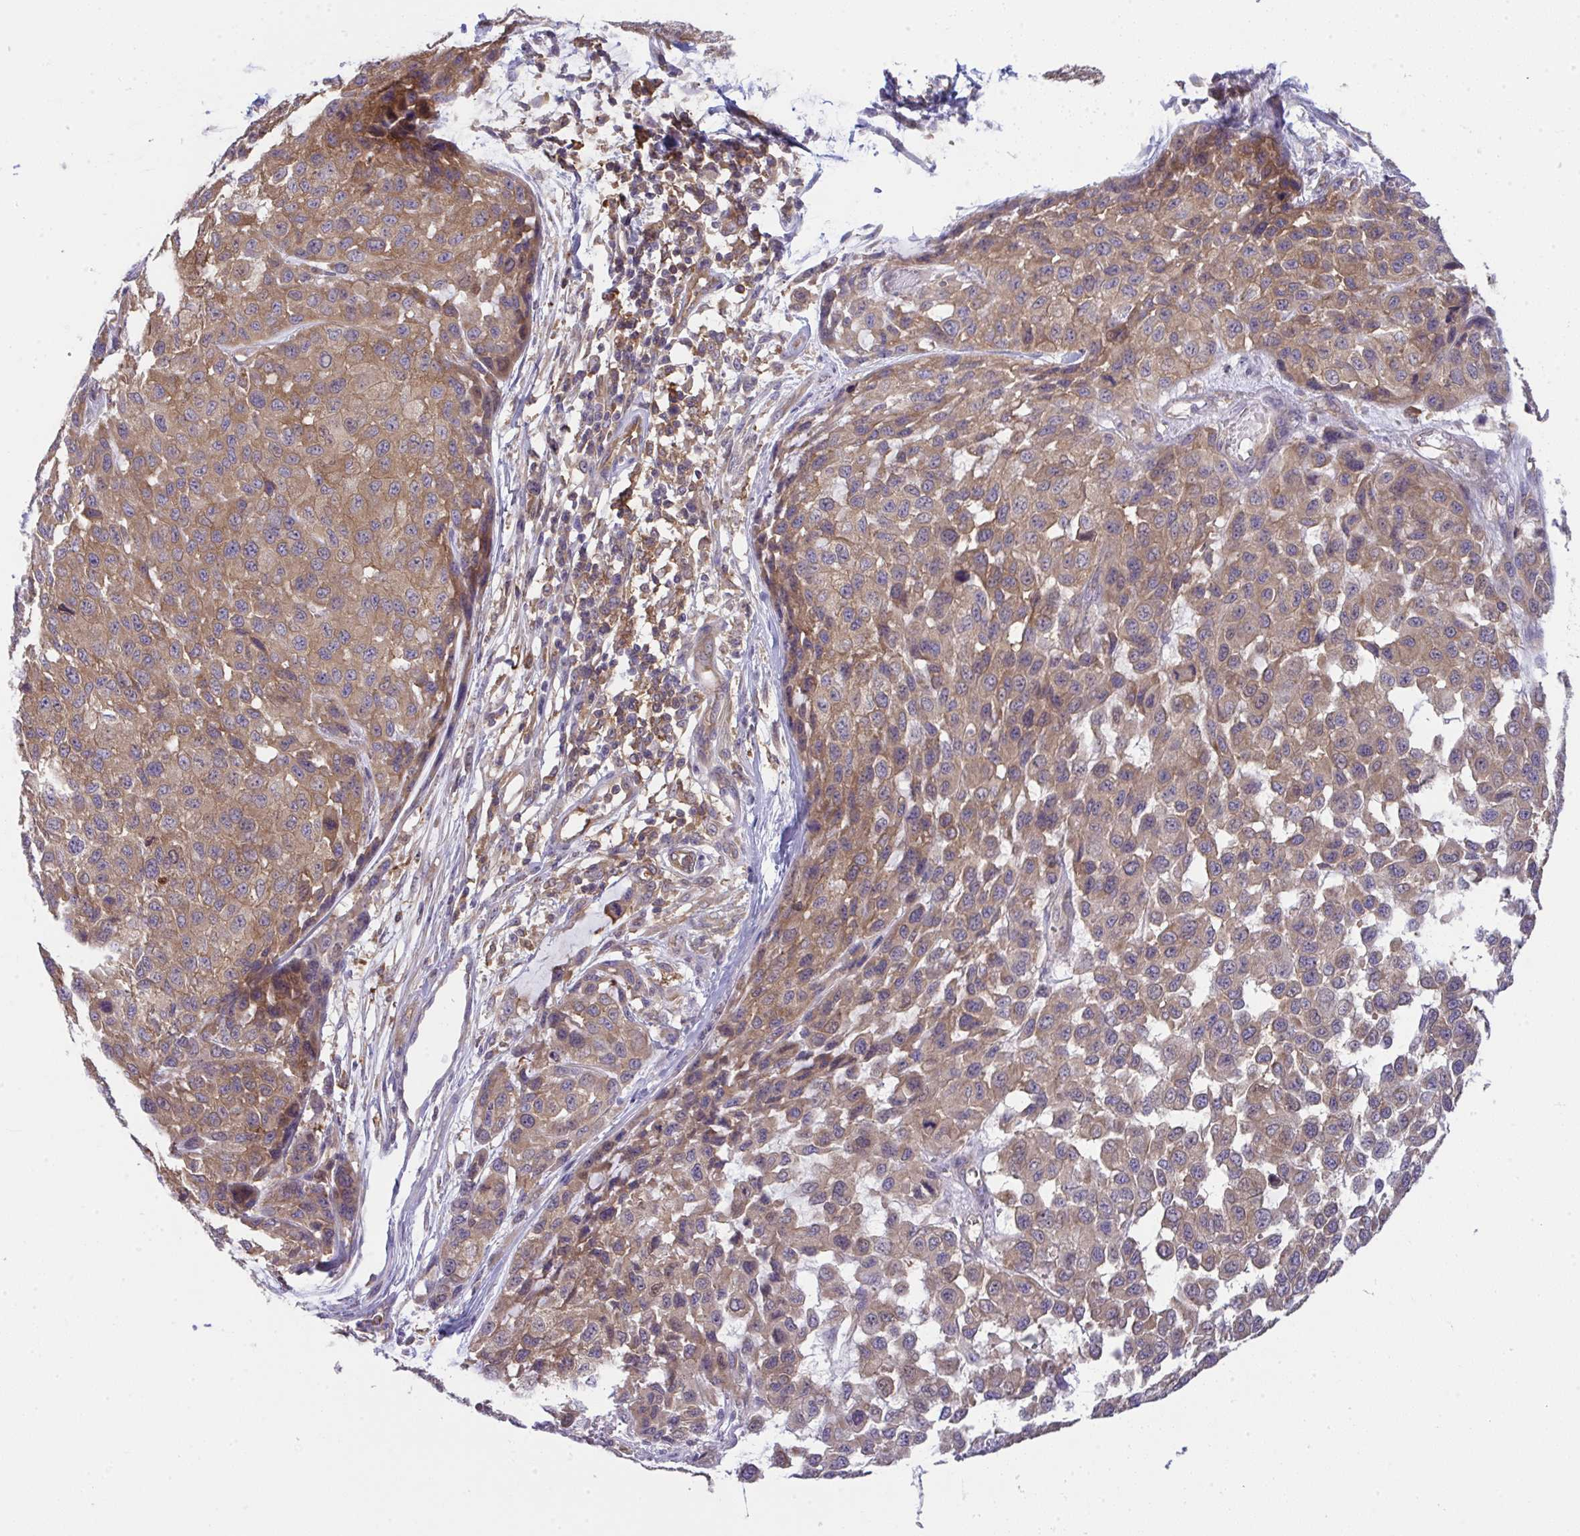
{"staining": {"intensity": "moderate", "quantity": "25%-75%", "location": "cytoplasmic/membranous"}, "tissue": "melanoma", "cell_type": "Tumor cells", "image_type": "cancer", "snomed": [{"axis": "morphology", "description": "Malignant melanoma, NOS"}, {"axis": "topography", "description": "Skin"}], "caption": "A brown stain labels moderate cytoplasmic/membranous staining of a protein in human melanoma tumor cells.", "gene": "ALDH16A1", "patient": {"sex": "male", "age": 62}}